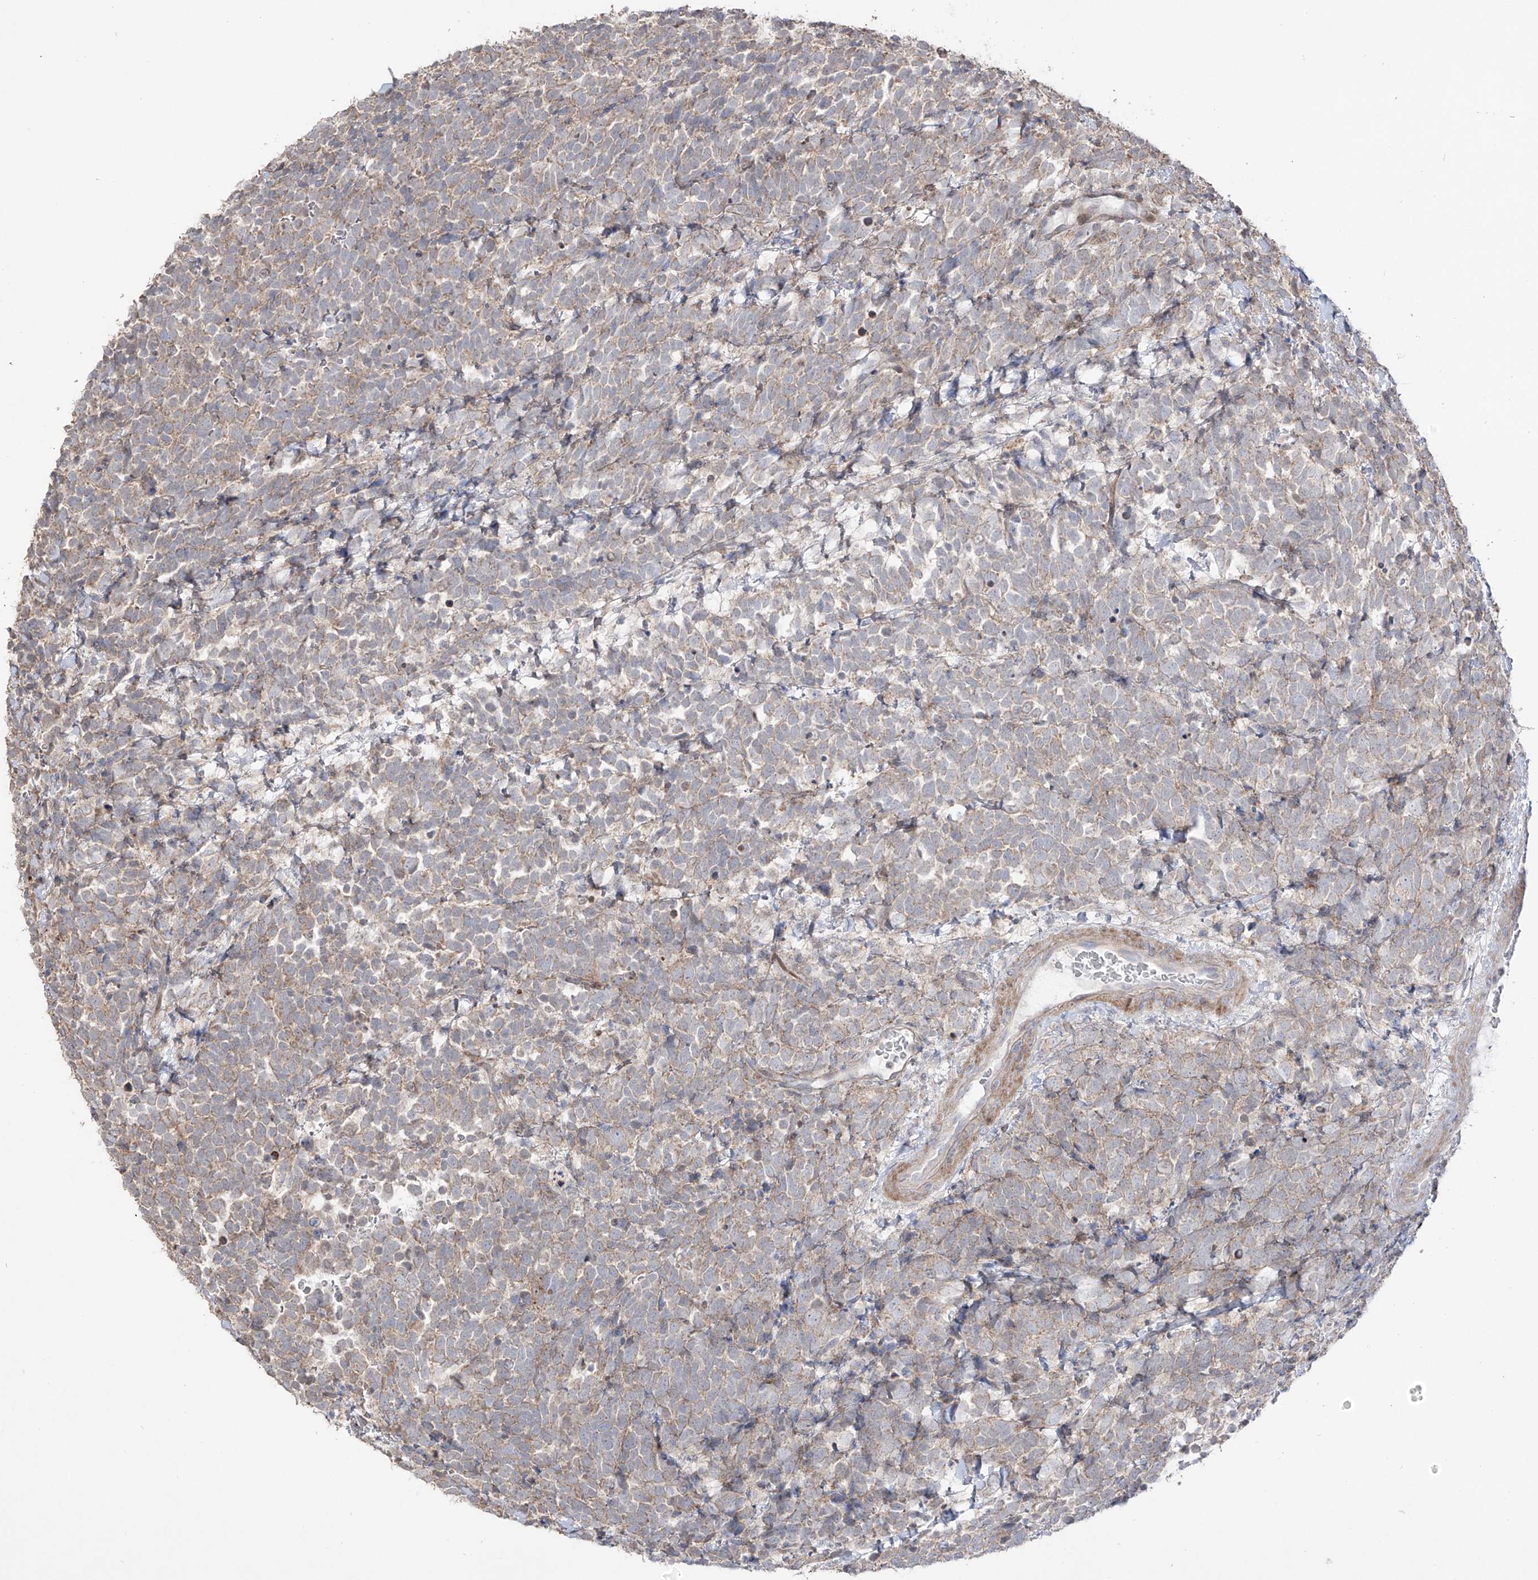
{"staining": {"intensity": "weak", "quantity": "25%-75%", "location": "cytoplasmic/membranous"}, "tissue": "urothelial cancer", "cell_type": "Tumor cells", "image_type": "cancer", "snomed": [{"axis": "morphology", "description": "Urothelial carcinoma, High grade"}, {"axis": "topography", "description": "Urinary bladder"}], "caption": "Urothelial carcinoma (high-grade) tissue exhibits weak cytoplasmic/membranous expression in approximately 25%-75% of tumor cells, visualized by immunohistochemistry.", "gene": "YKT6", "patient": {"sex": "female", "age": 82}}